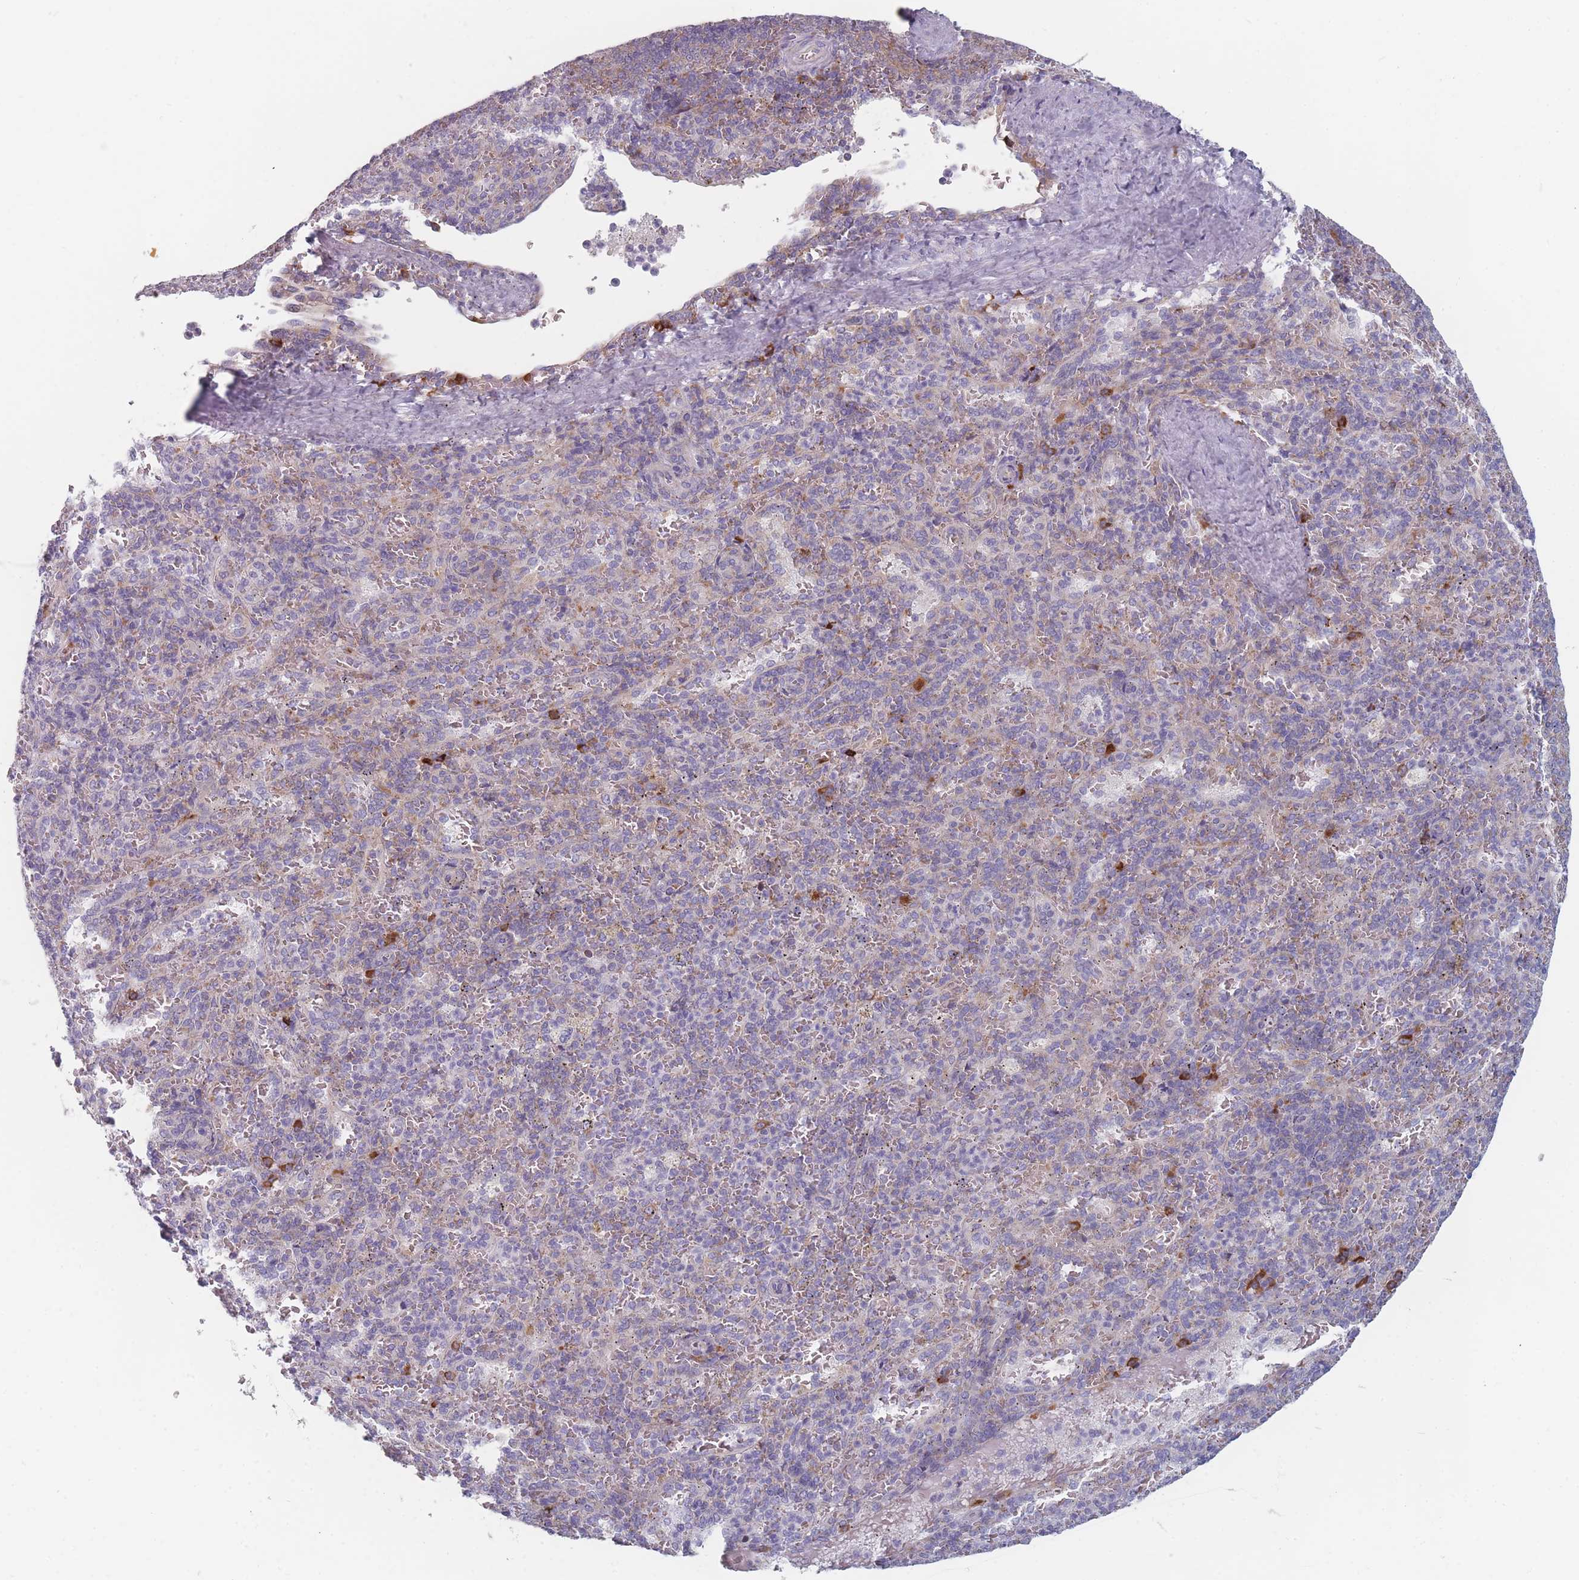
{"staining": {"intensity": "moderate", "quantity": "<25%", "location": "cytoplasmic/membranous"}, "tissue": "spleen", "cell_type": "Cells in red pulp", "image_type": "normal", "snomed": [{"axis": "morphology", "description": "Normal tissue, NOS"}, {"axis": "topography", "description": "Spleen"}], "caption": "Protein expression analysis of normal human spleen reveals moderate cytoplasmic/membranous staining in about <25% of cells in red pulp.", "gene": "CACNG5", "patient": {"sex": "female", "age": 21}}